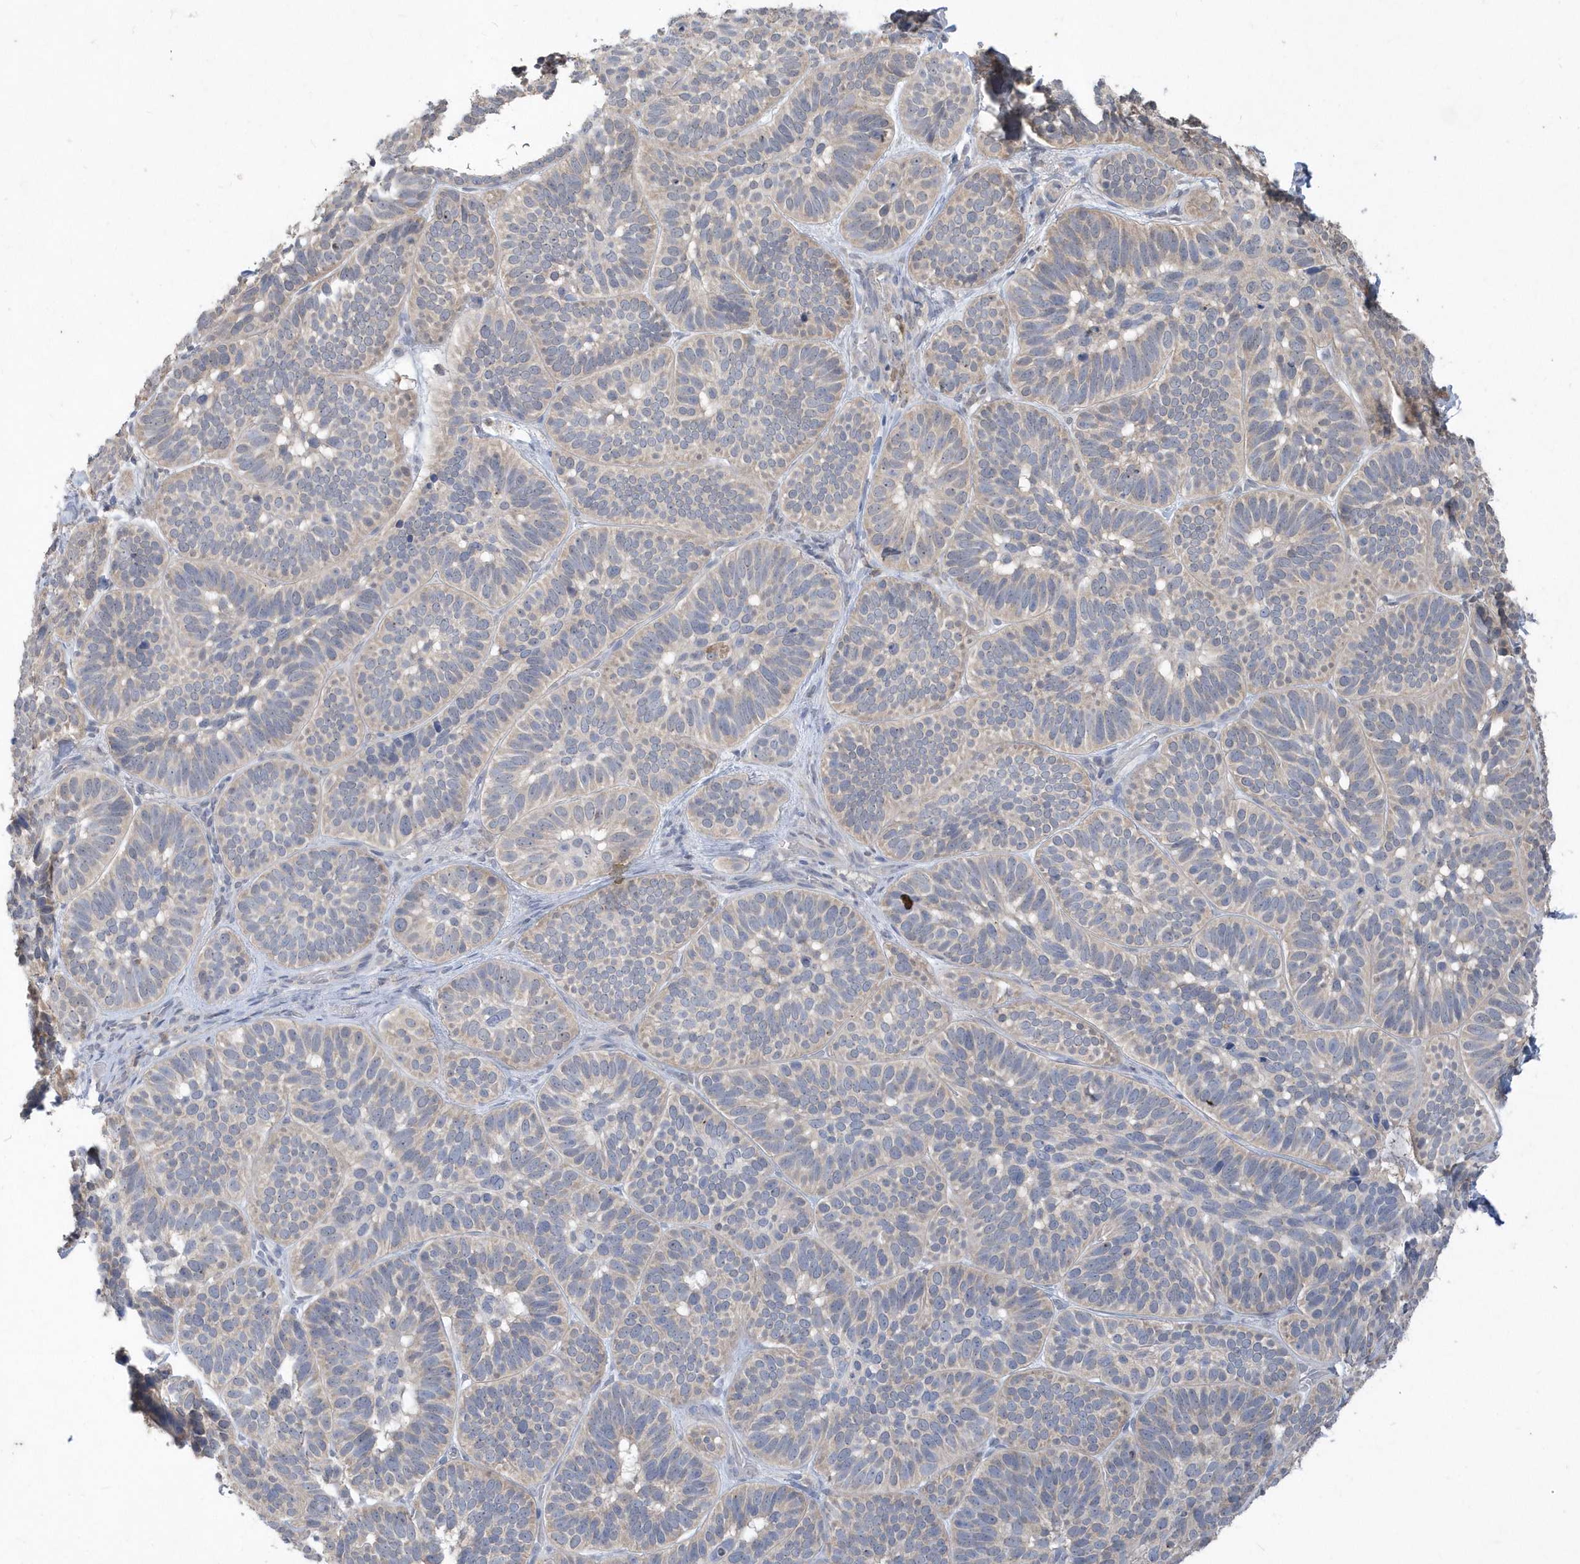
{"staining": {"intensity": "weak", "quantity": "25%-75%", "location": "cytoplasmic/membranous"}, "tissue": "skin cancer", "cell_type": "Tumor cells", "image_type": "cancer", "snomed": [{"axis": "morphology", "description": "Basal cell carcinoma"}, {"axis": "topography", "description": "Skin"}], "caption": "There is low levels of weak cytoplasmic/membranous expression in tumor cells of skin cancer (basal cell carcinoma), as demonstrated by immunohistochemical staining (brown color).", "gene": "AKR7A2", "patient": {"sex": "male", "age": 62}}